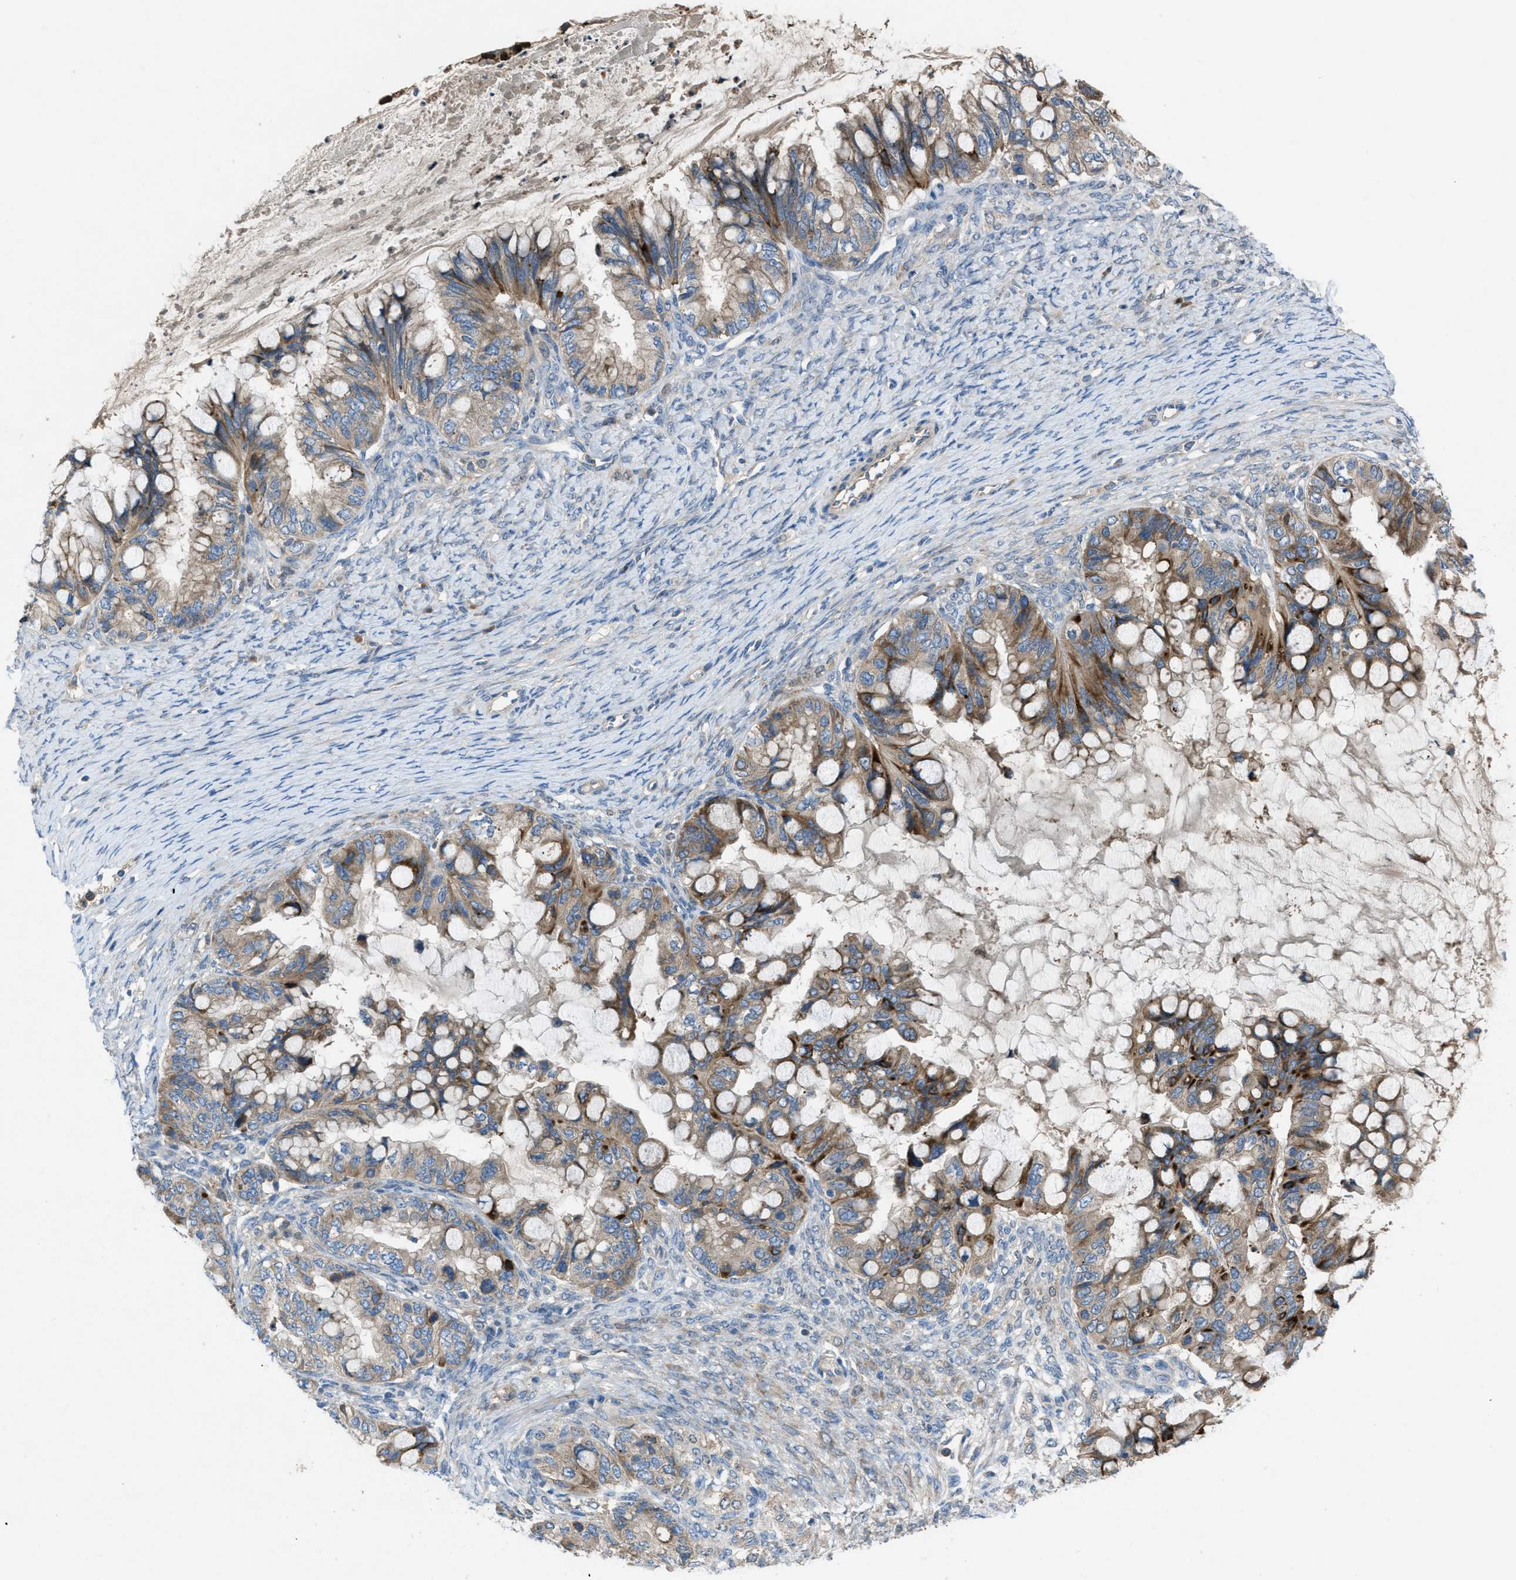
{"staining": {"intensity": "moderate", "quantity": "25%-75%", "location": "cytoplasmic/membranous"}, "tissue": "ovarian cancer", "cell_type": "Tumor cells", "image_type": "cancer", "snomed": [{"axis": "morphology", "description": "Cystadenocarcinoma, mucinous, NOS"}, {"axis": "topography", "description": "Ovary"}], "caption": "IHC (DAB (3,3'-diaminobenzidine)) staining of ovarian cancer (mucinous cystadenocarcinoma) exhibits moderate cytoplasmic/membranous protein expression in approximately 25%-75% of tumor cells.", "gene": "MAP3K20", "patient": {"sex": "female", "age": 80}}